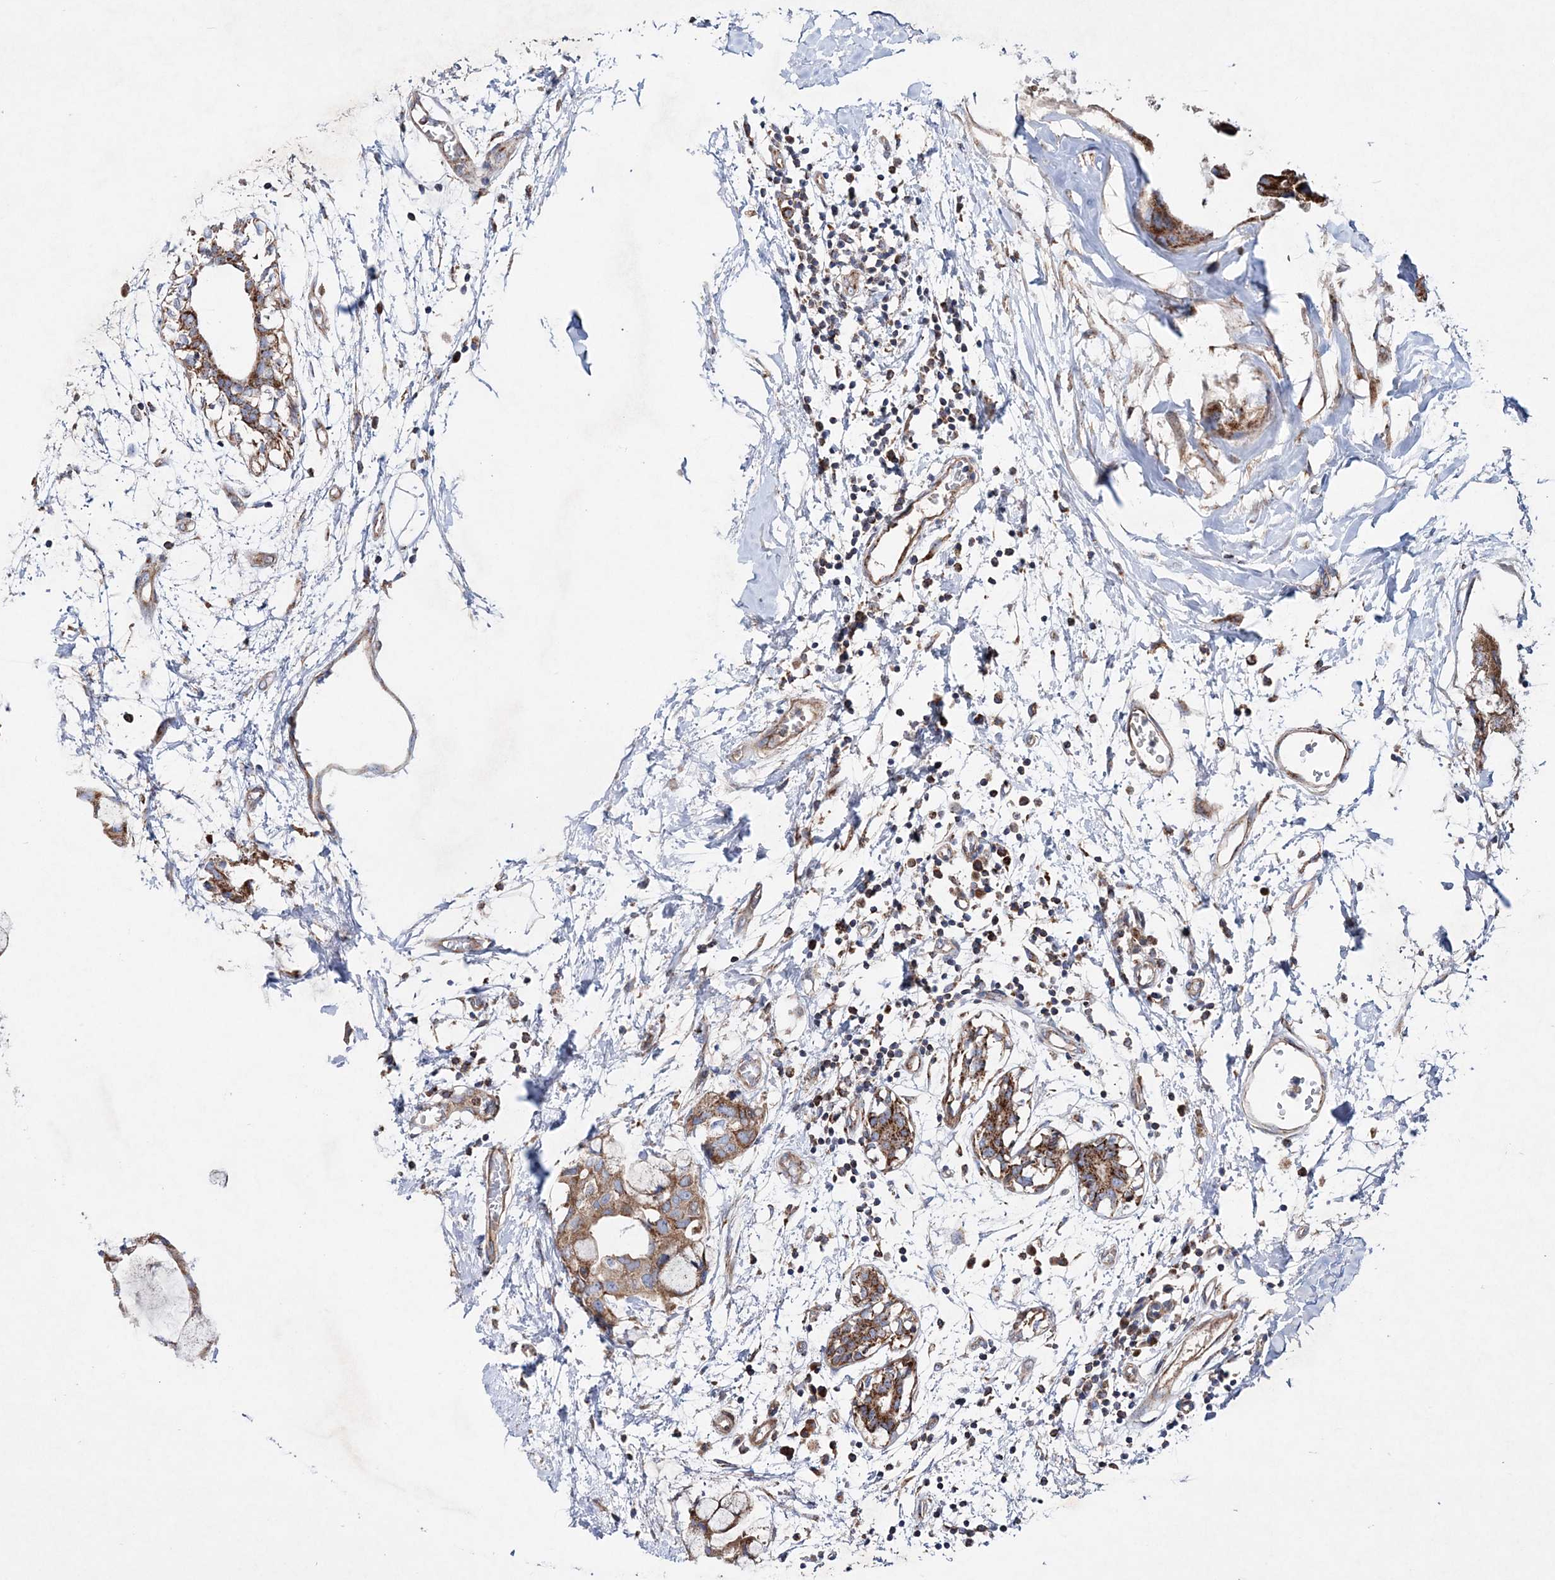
{"staining": {"intensity": "moderate", "quantity": ">75%", "location": "cytoplasmic/membranous"}, "tissue": "breast cancer", "cell_type": "Tumor cells", "image_type": "cancer", "snomed": [{"axis": "morphology", "description": "Duct carcinoma"}, {"axis": "topography", "description": "Breast"}], "caption": "Protein staining of breast infiltrating ductal carcinoma tissue reveals moderate cytoplasmic/membranous staining in about >75% of tumor cells. (IHC, brightfield microscopy, high magnification).", "gene": "NGLY1", "patient": {"sex": "female", "age": 40}}